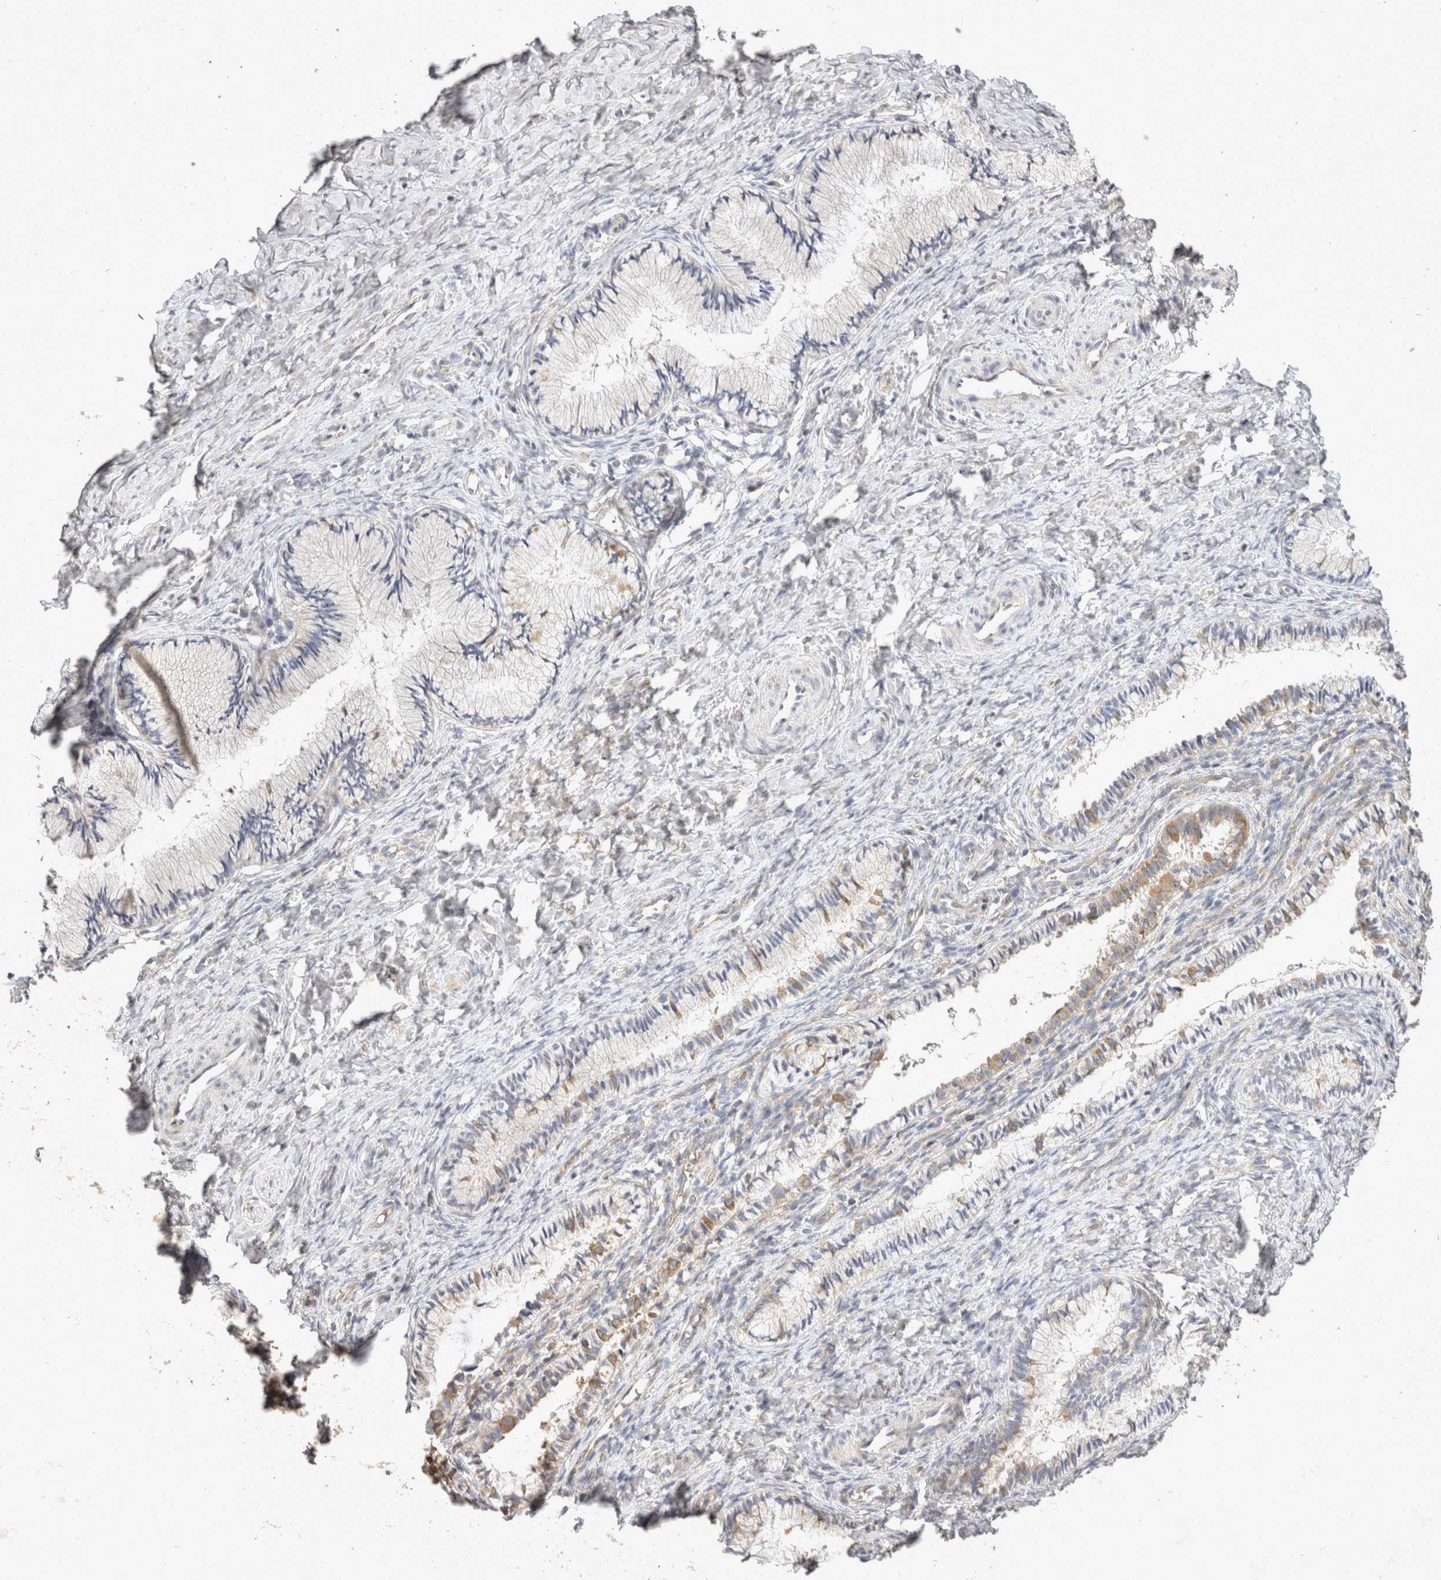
{"staining": {"intensity": "weak", "quantity": "<25%", "location": "cytoplasmic/membranous"}, "tissue": "cervix", "cell_type": "Glandular cells", "image_type": "normal", "snomed": [{"axis": "morphology", "description": "Normal tissue, NOS"}, {"axis": "topography", "description": "Cervix"}], "caption": "This photomicrograph is of benign cervix stained with immunohistochemistry to label a protein in brown with the nuclei are counter-stained blue. There is no expression in glandular cells. (Stains: DAB (3,3'-diaminobenzidine) IHC with hematoxylin counter stain, Microscopy: brightfield microscopy at high magnification).", "gene": "EIF4G3", "patient": {"sex": "female", "age": 27}}